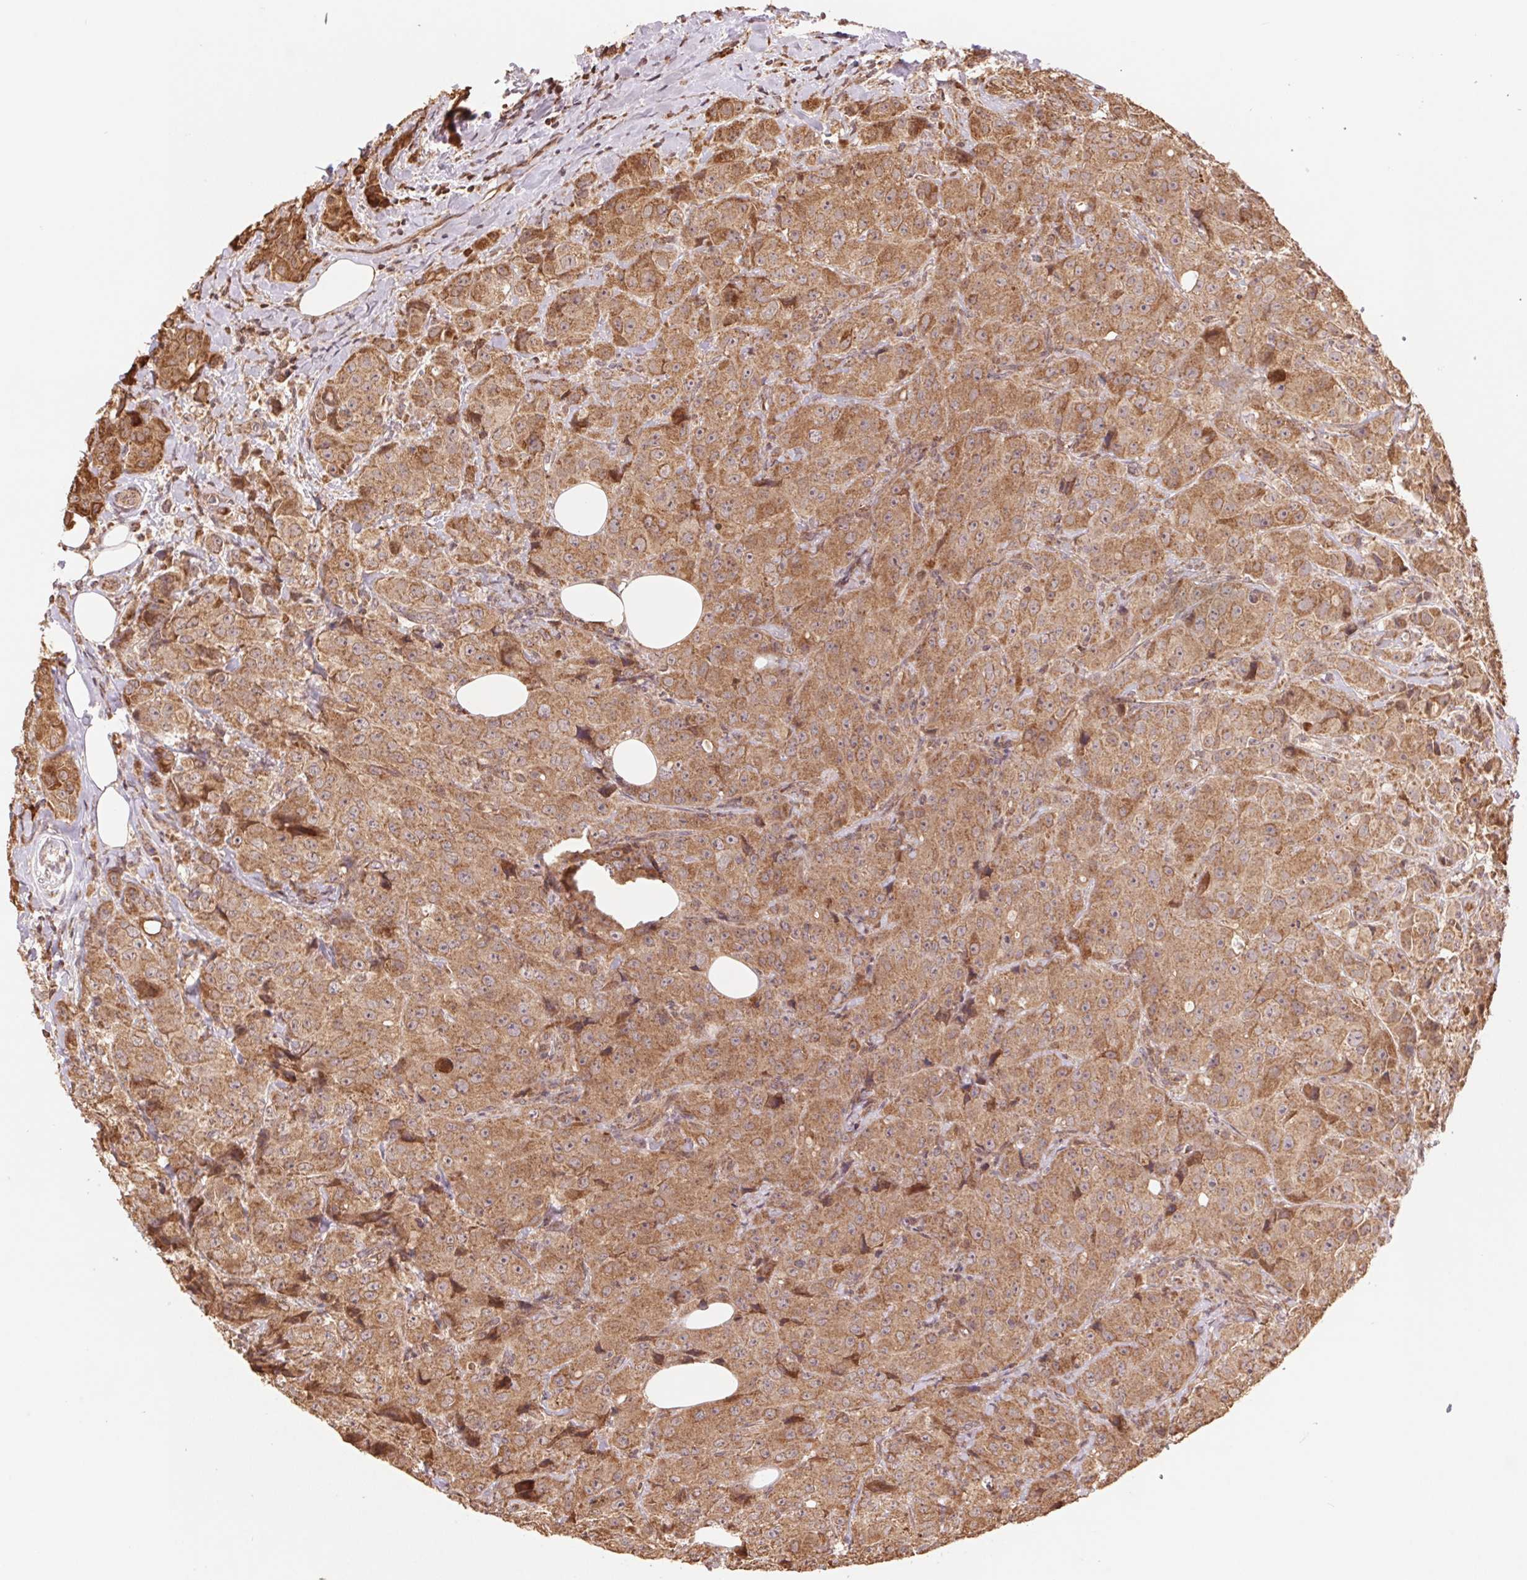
{"staining": {"intensity": "moderate", "quantity": ">75%", "location": "cytoplasmic/membranous,nuclear"}, "tissue": "breast cancer", "cell_type": "Tumor cells", "image_type": "cancer", "snomed": [{"axis": "morphology", "description": "Normal tissue, NOS"}, {"axis": "morphology", "description": "Duct carcinoma"}, {"axis": "topography", "description": "Breast"}], "caption": "Immunohistochemistry of human breast intraductal carcinoma exhibits medium levels of moderate cytoplasmic/membranous and nuclear positivity in approximately >75% of tumor cells.", "gene": "PDHA1", "patient": {"sex": "female", "age": 43}}